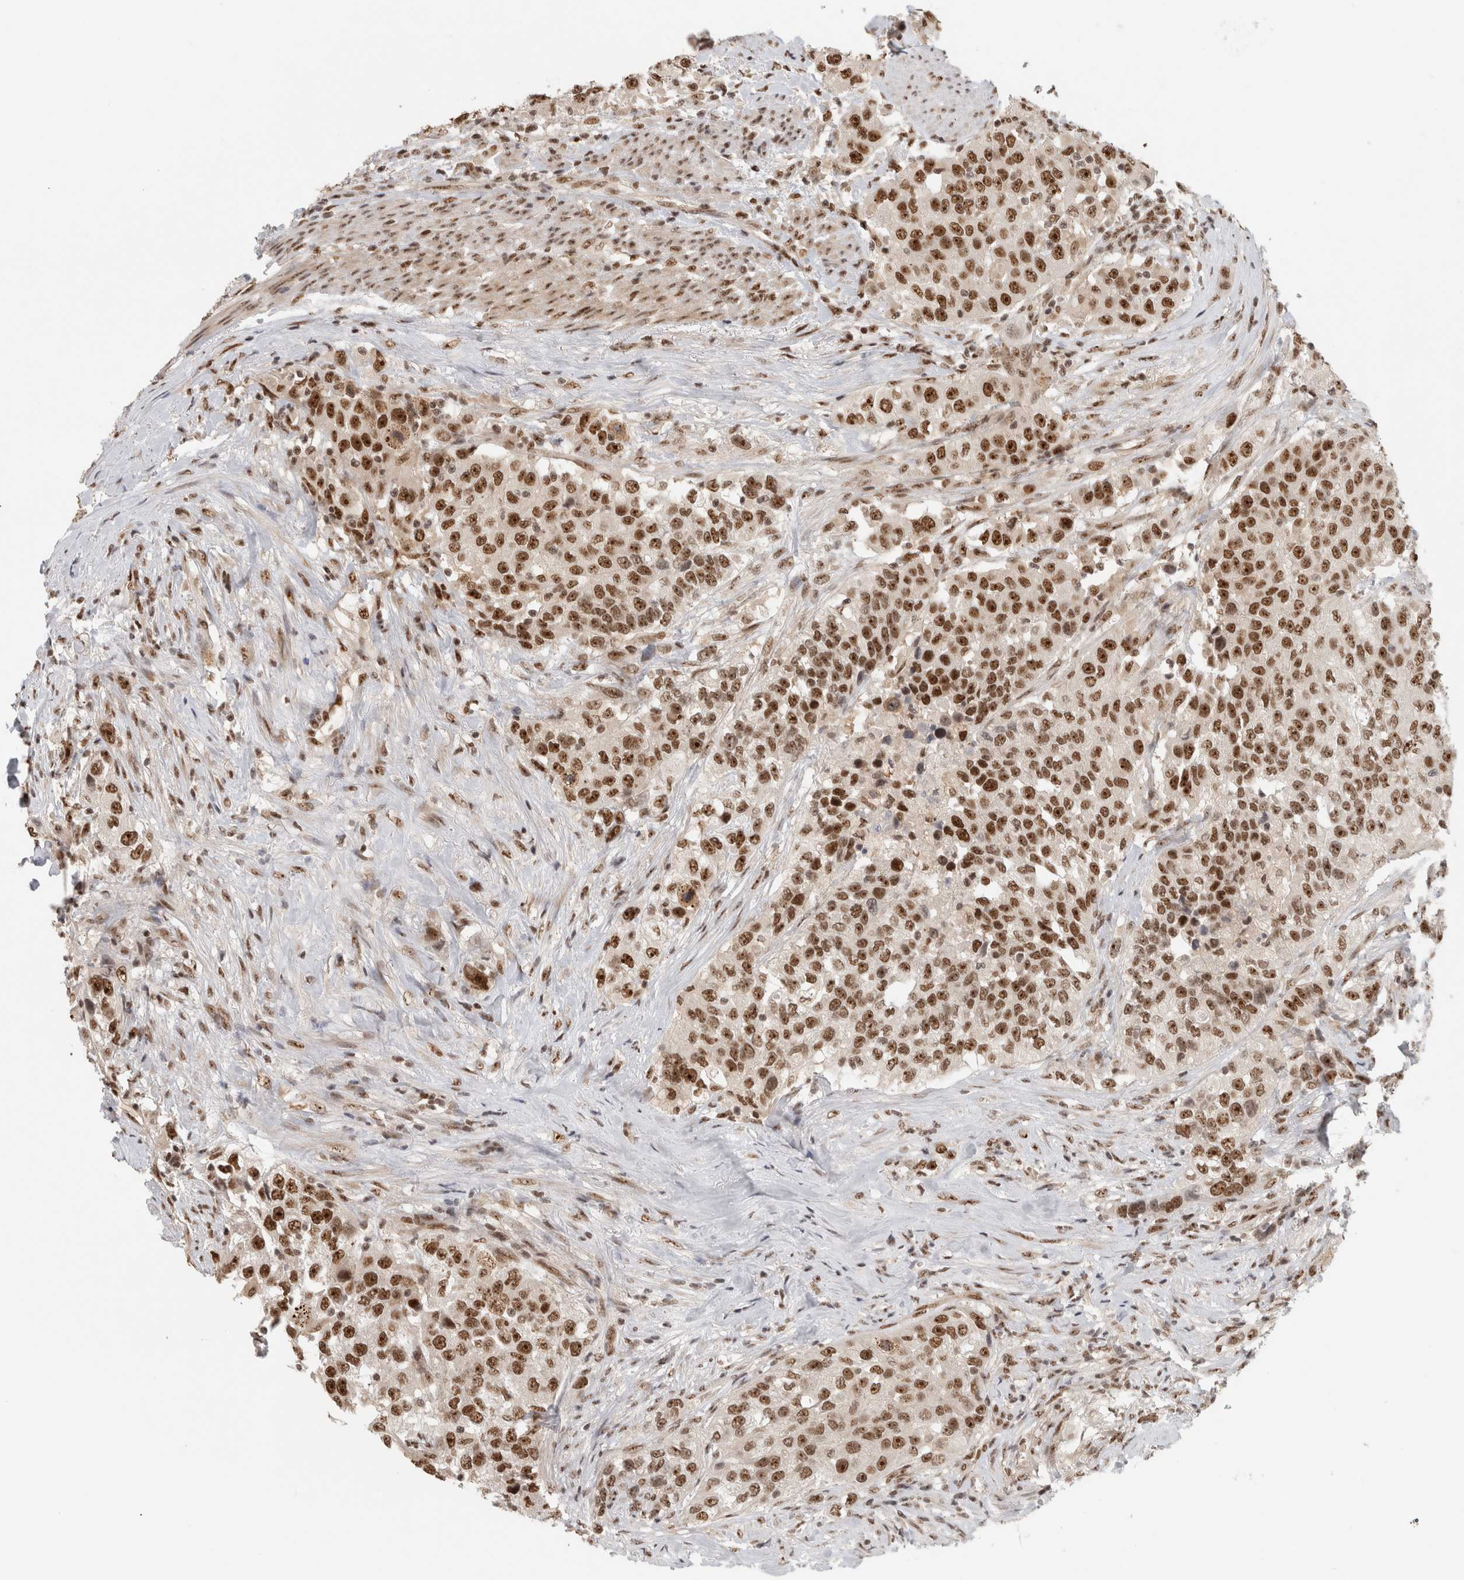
{"staining": {"intensity": "strong", "quantity": ">75%", "location": "nuclear"}, "tissue": "urothelial cancer", "cell_type": "Tumor cells", "image_type": "cancer", "snomed": [{"axis": "morphology", "description": "Urothelial carcinoma, High grade"}, {"axis": "topography", "description": "Urinary bladder"}], "caption": "High-power microscopy captured an immunohistochemistry (IHC) micrograph of high-grade urothelial carcinoma, revealing strong nuclear expression in approximately >75% of tumor cells.", "gene": "EBNA1BP2", "patient": {"sex": "female", "age": 80}}